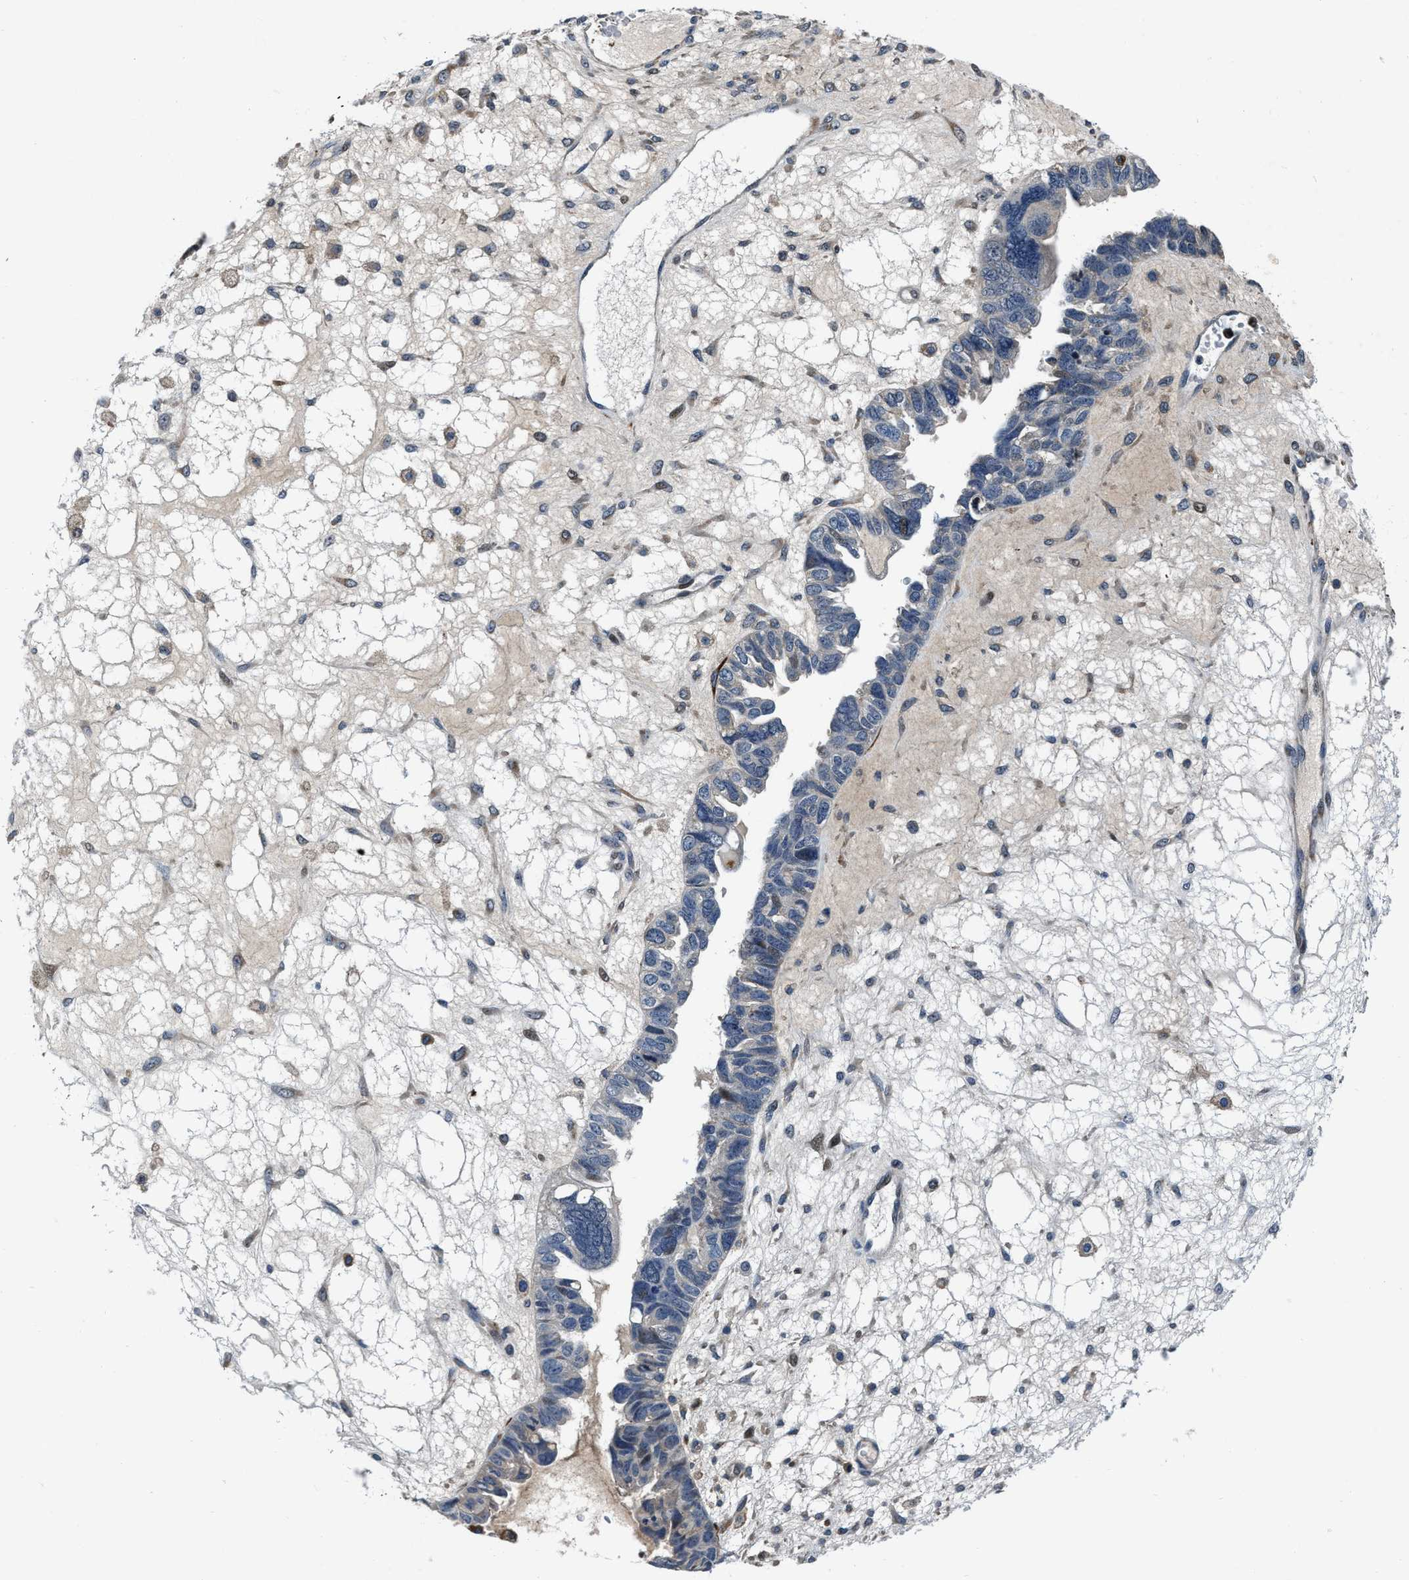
{"staining": {"intensity": "negative", "quantity": "none", "location": "none"}, "tissue": "ovarian cancer", "cell_type": "Tumor cells", "image_type": "cancer", "snomed": [{"axis": "morphology", "description": "Cystadenocarcinoma, serous, NOS"}, {"axis": "topography", "description": "Ovary"}], "caption": "The IHC image has no significant positivity in tumor cells of ovarian cancer (serous cystadenocarcinoma) tissue.", "gene": "C2orf66", "patient": {"sex": "female", "age": 79}}